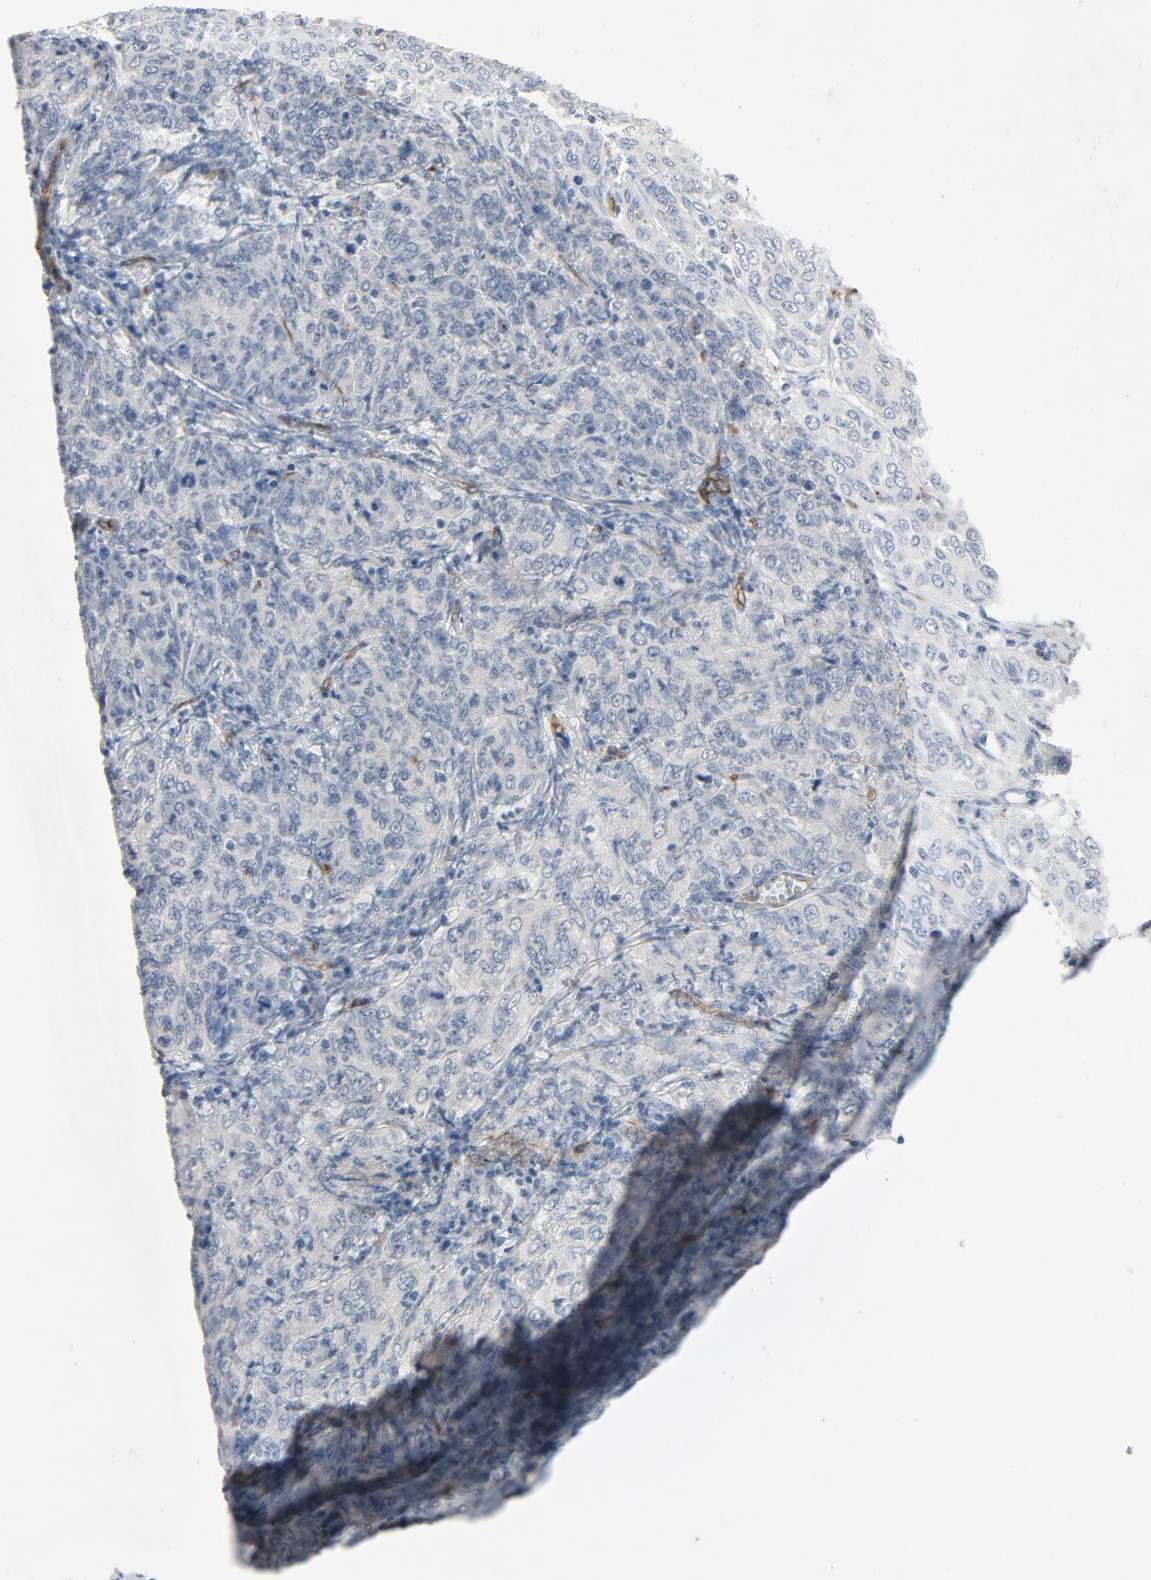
{"staining": {"intensity": "negative", "quantity": "none", "location": "none"}, "tissue": "cervical cancer", "cell_type": "Tumor cells", "image_type": "cancer", "snomed": [{"axis": "morphology", "description": "Squamous cell carcinoma, NOS"}, {"axis": "topography", "description": "Cervix"}], "caption": "Immunohistochemistry (IHC) histopathology image of human cervical squamous cell carcinoma stained for a protein (brown), which exhibits no staining in tumor cells.", "gene": "KDR", "patient": {"sex": "female", "age": 38}}